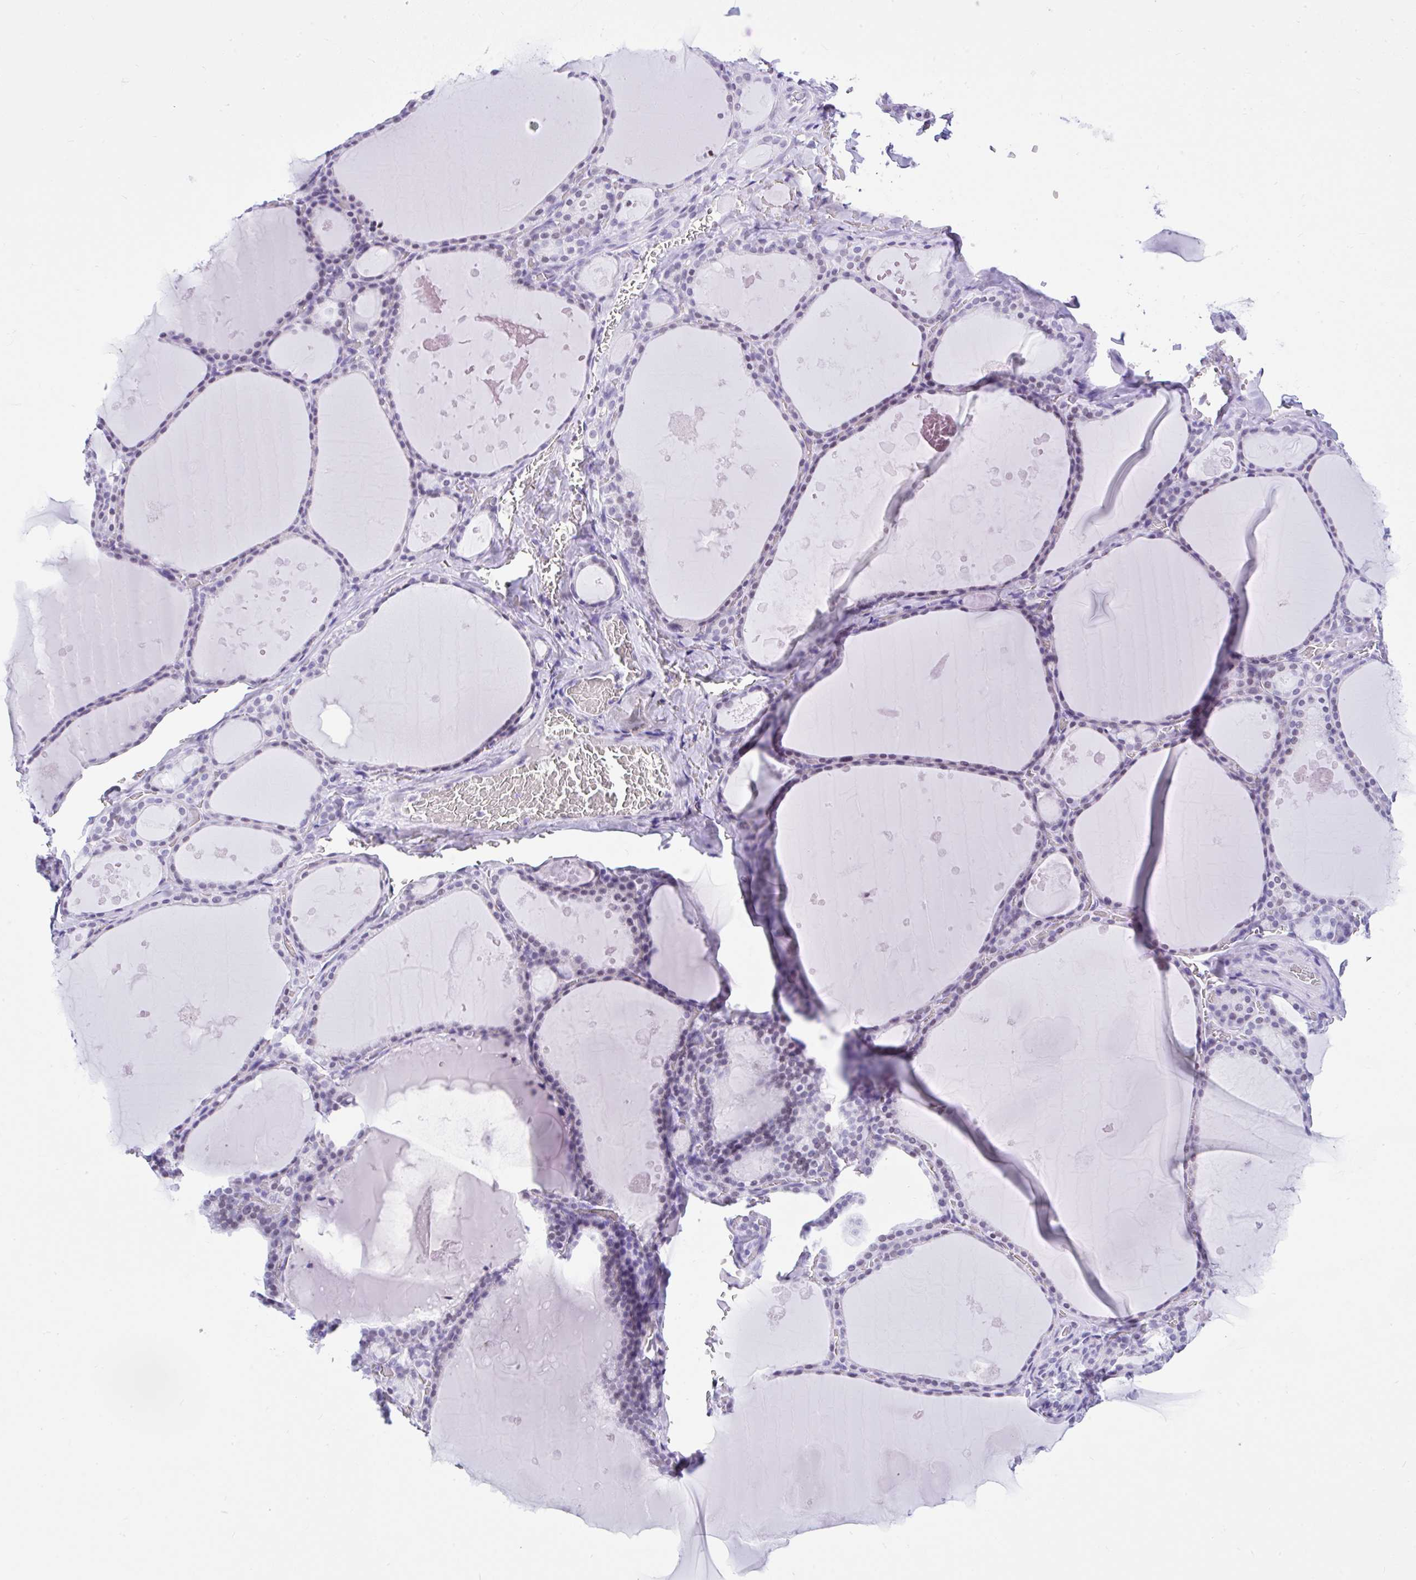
{"staining": {"intensity": "negative", "quantity": "none", "location": "none"}, "tissue": "thyroid gland", "cell_type": "Glandular cells", "image_type": "normal", "snomed": [{"axis": "morphology", "description": "Normal tissue, NOS"}, {"axis": "topography", "description": "Thyroid gland"}], "caption": "The immunohistochemistry micrograph has no significant positivity in glandular cells of thyroid gland. The staining was performed using DAB to visualize the protein expression in brown, while the nuclei were stained in blue with hematoxylin (Magnification: 20x).", "gene": "KRT27", "patient": {"sex": "male", "age": 56}}